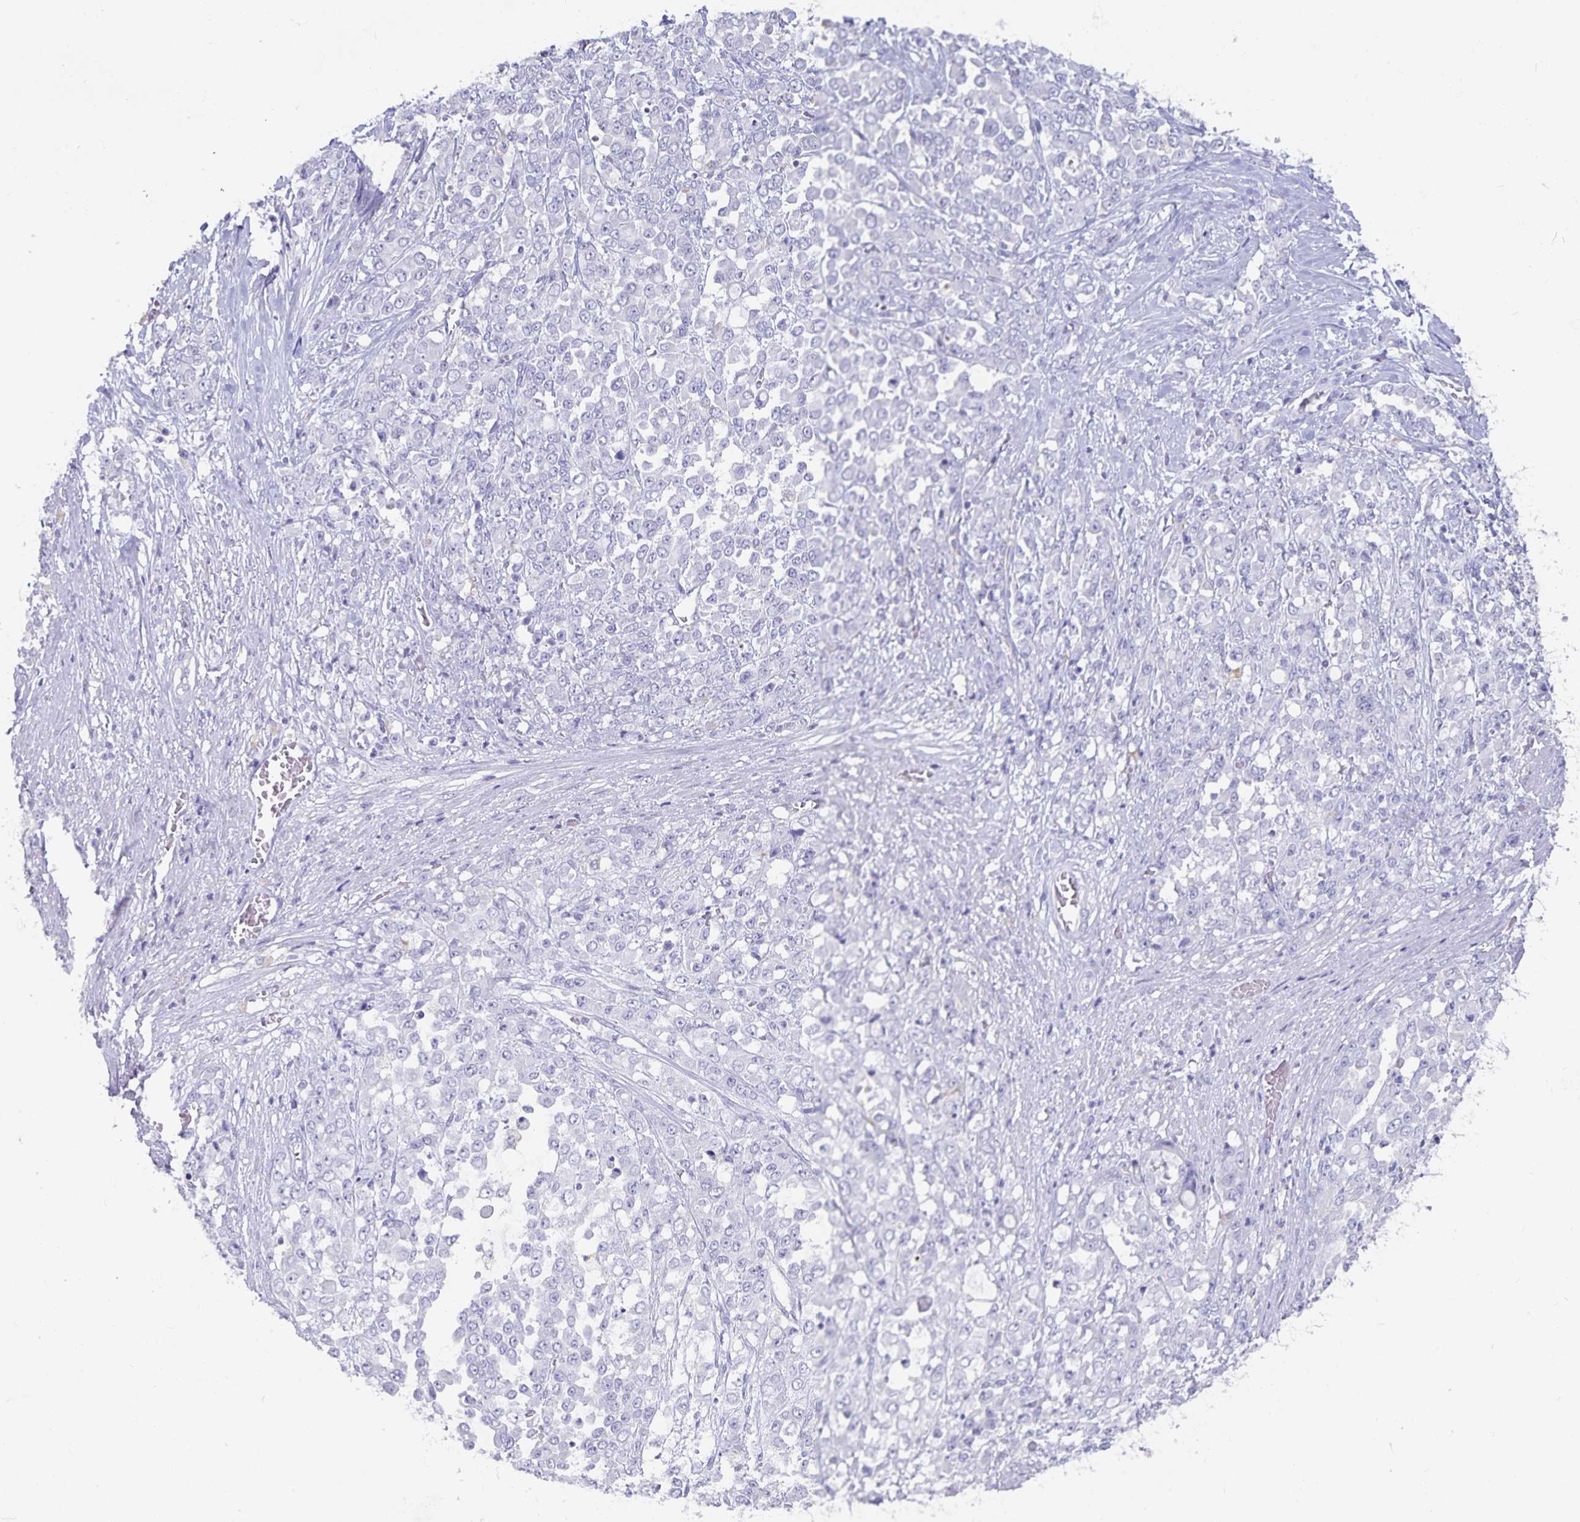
{"staining": {"intensity": "negative", "quantity": "none", "location": "none"}, "tissue": "stomach cancer", "cell_type": "Tumor cells", "image_type": "cancer", "snomed": [{"axis": "morphology", "description": "Adenocarcinoma, NOS"}, {"axis": "topography", "description": "Stomach"}], "caption": "This is an immunohistochemistry histopathology image of stomach cancer. There is no staining in tumor cells.", "gene": "PLAC1", "patient": {"sex": "female", "age": 76}}